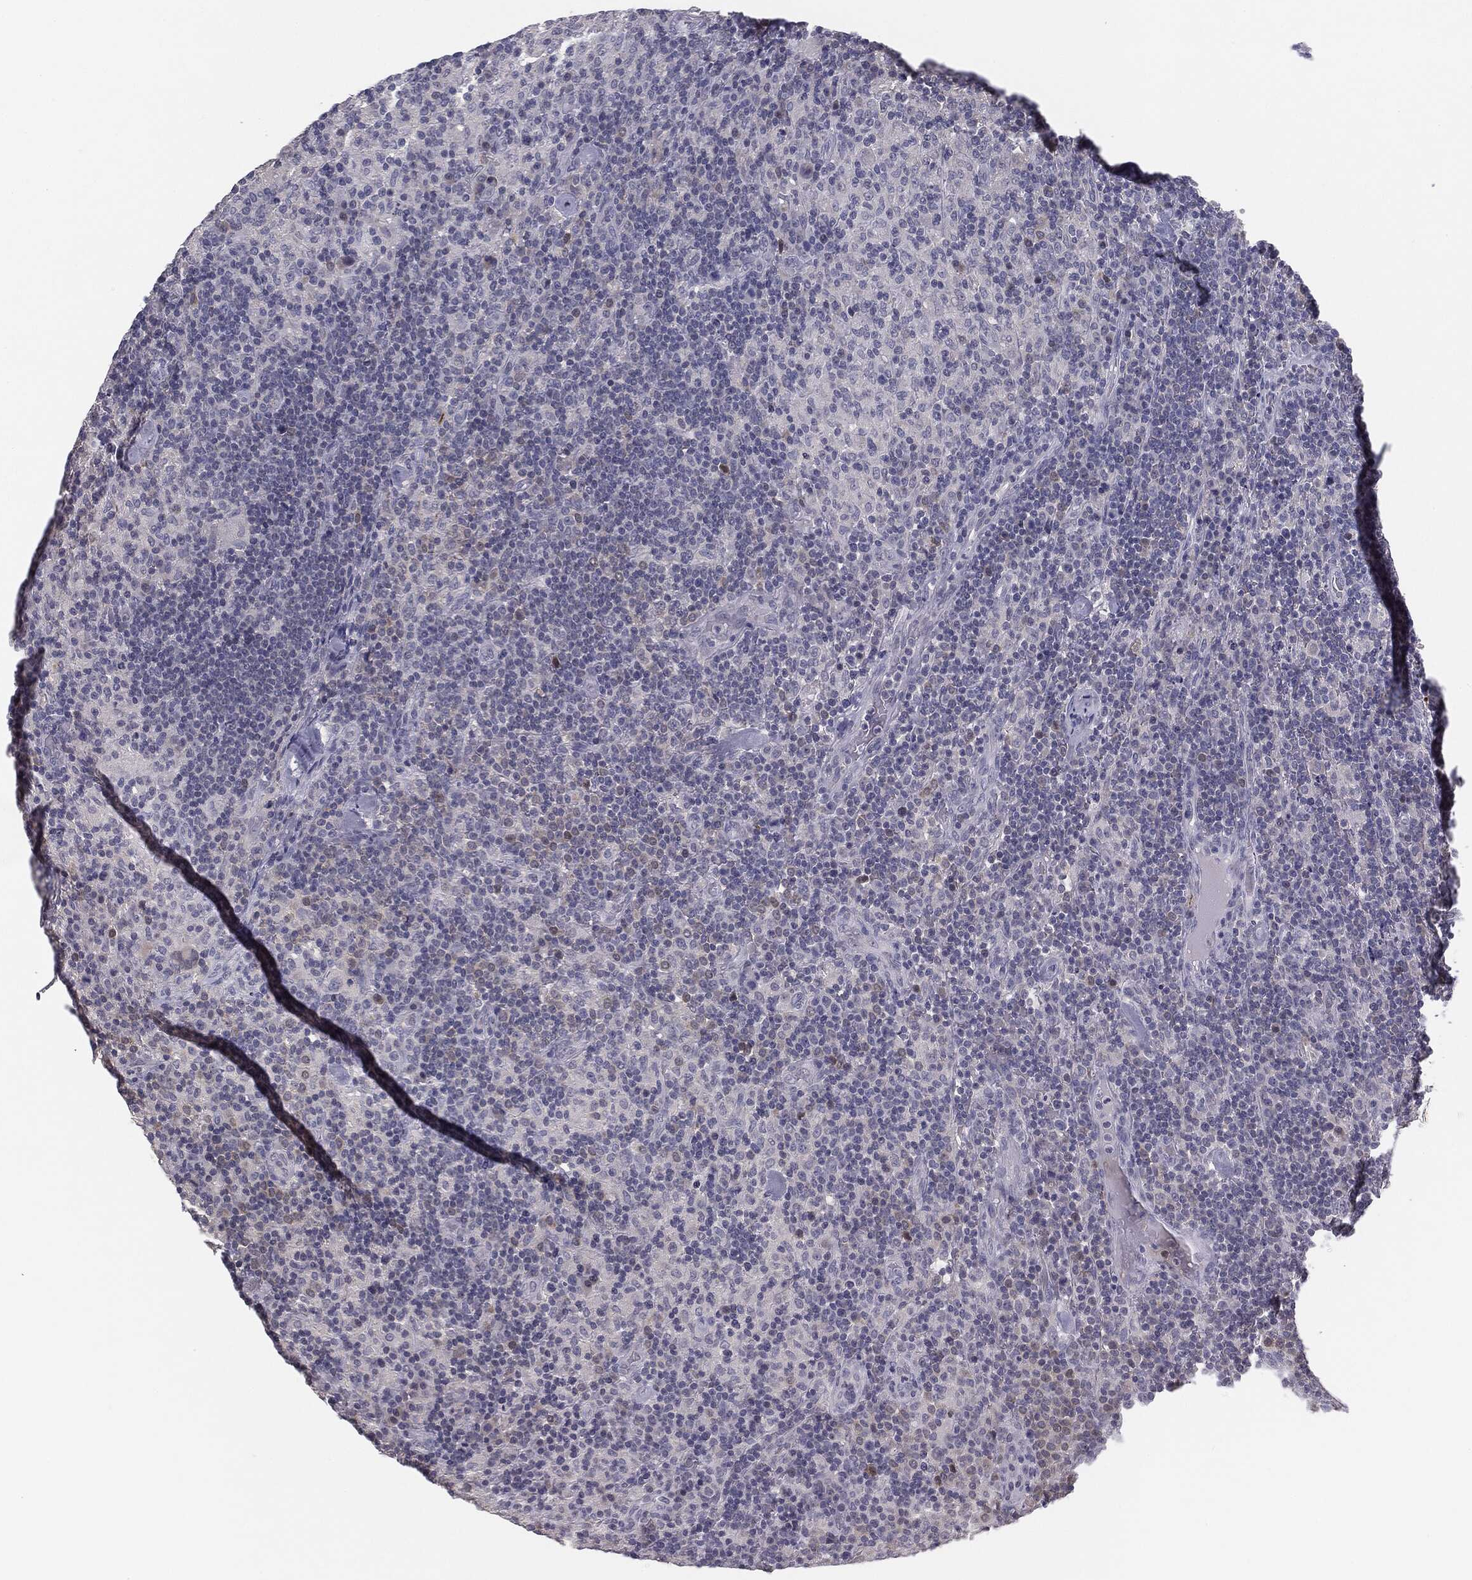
{"staining": {"intensity": "negative", "quantity": "none", "location": "none"}, "tissue": "lymphoma", "cell_type": "Tumor cells", "image_type": "cancer", "snomed": [{"axis": "morphology", "description": "Hodgkin's disease, NOS"}, {"axis": "topography", "description": "Lymph node"}], "caption": "IHC photomicrograph of neoplastic tissue: human lymphoma stained with DAB reveals no significant protein expression in tumor cells.", "gene": "MUC1", "patient": {"sex": "male", "age": 70}}